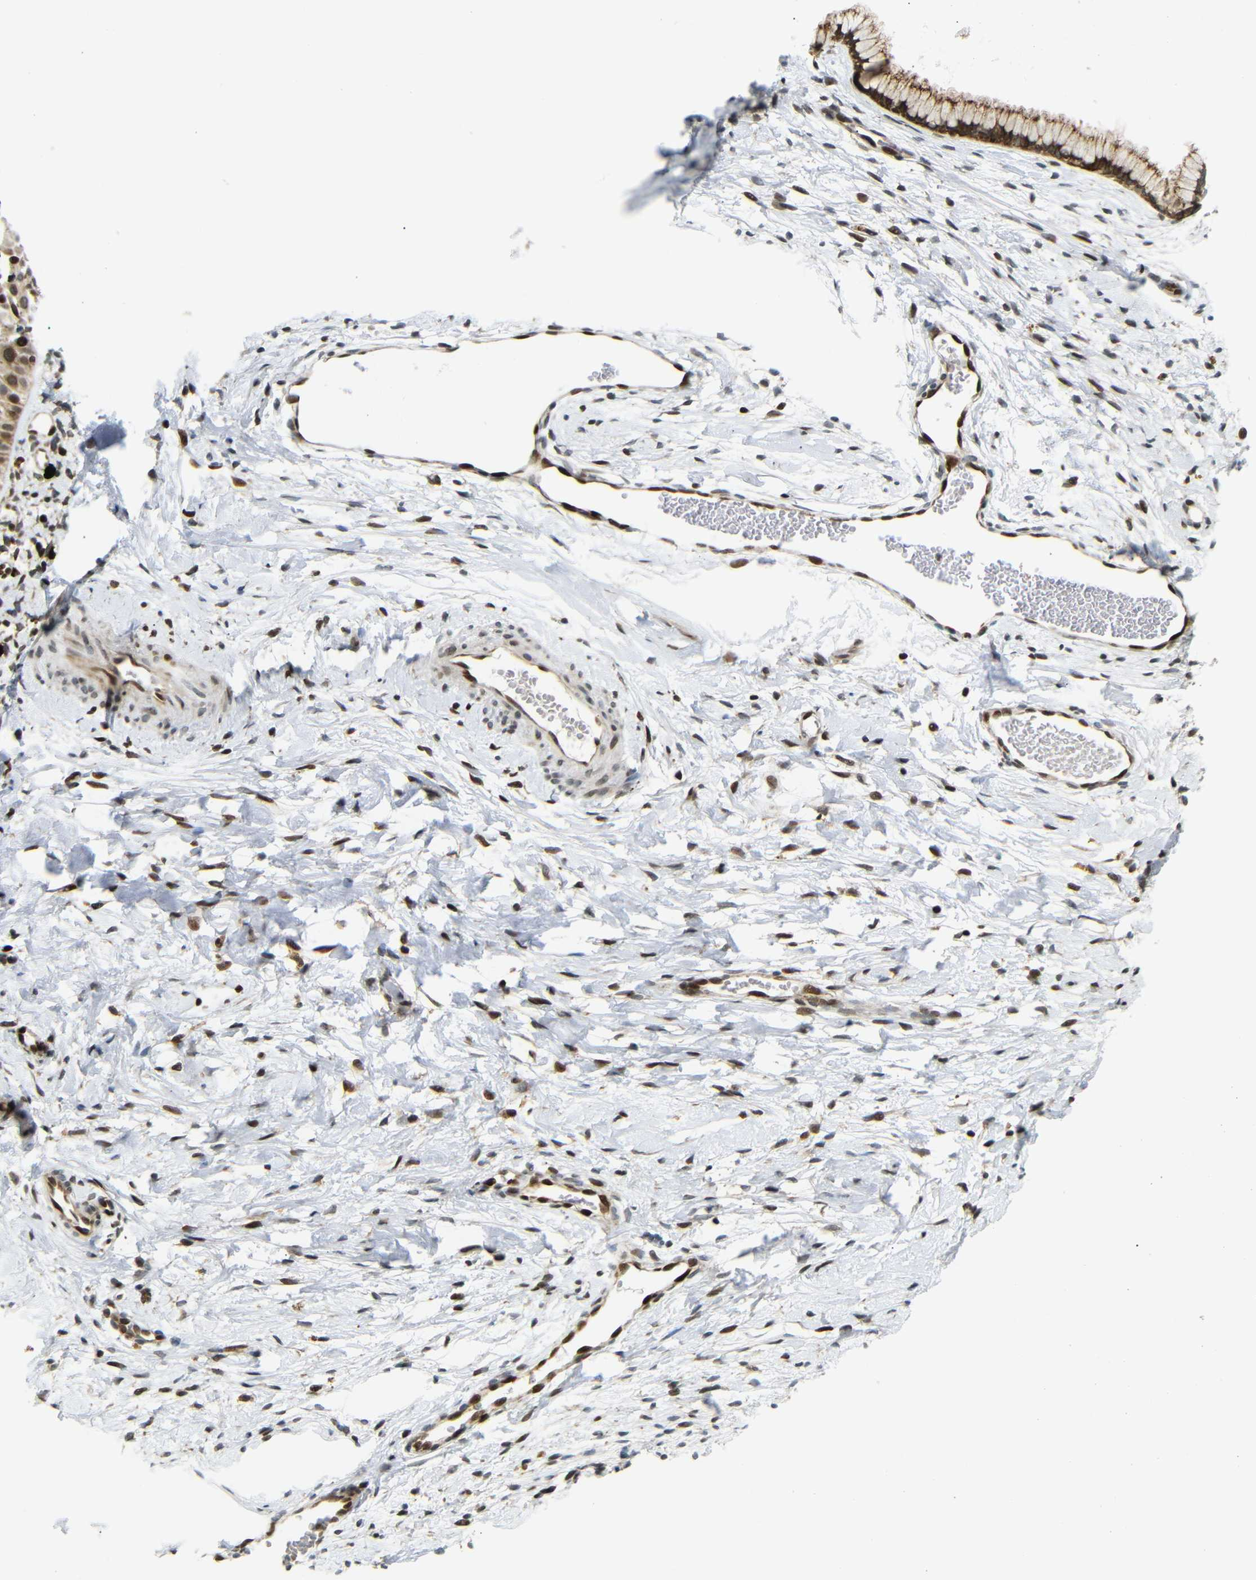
{"staining": {"intensity": "strong", "quantity": ">75%", "location": "cytoplasmic/membranous"}, "tissue": "cervix", "cell_type": "Glandular cells", "image_type": "normal", "snomed": [{"axis": "morphology", "description": "Normal tissue, NOS"}, {"axis": "topography", "description": "Cervix"}], "caption": "Brown immunohistochemical staining in normal human cervix shows strong cytoplasmic/membranous positivity in approximately >75% of glandular cells.", "gene": "SPCS2", "patient": {"sex": "female", "age": 65}}